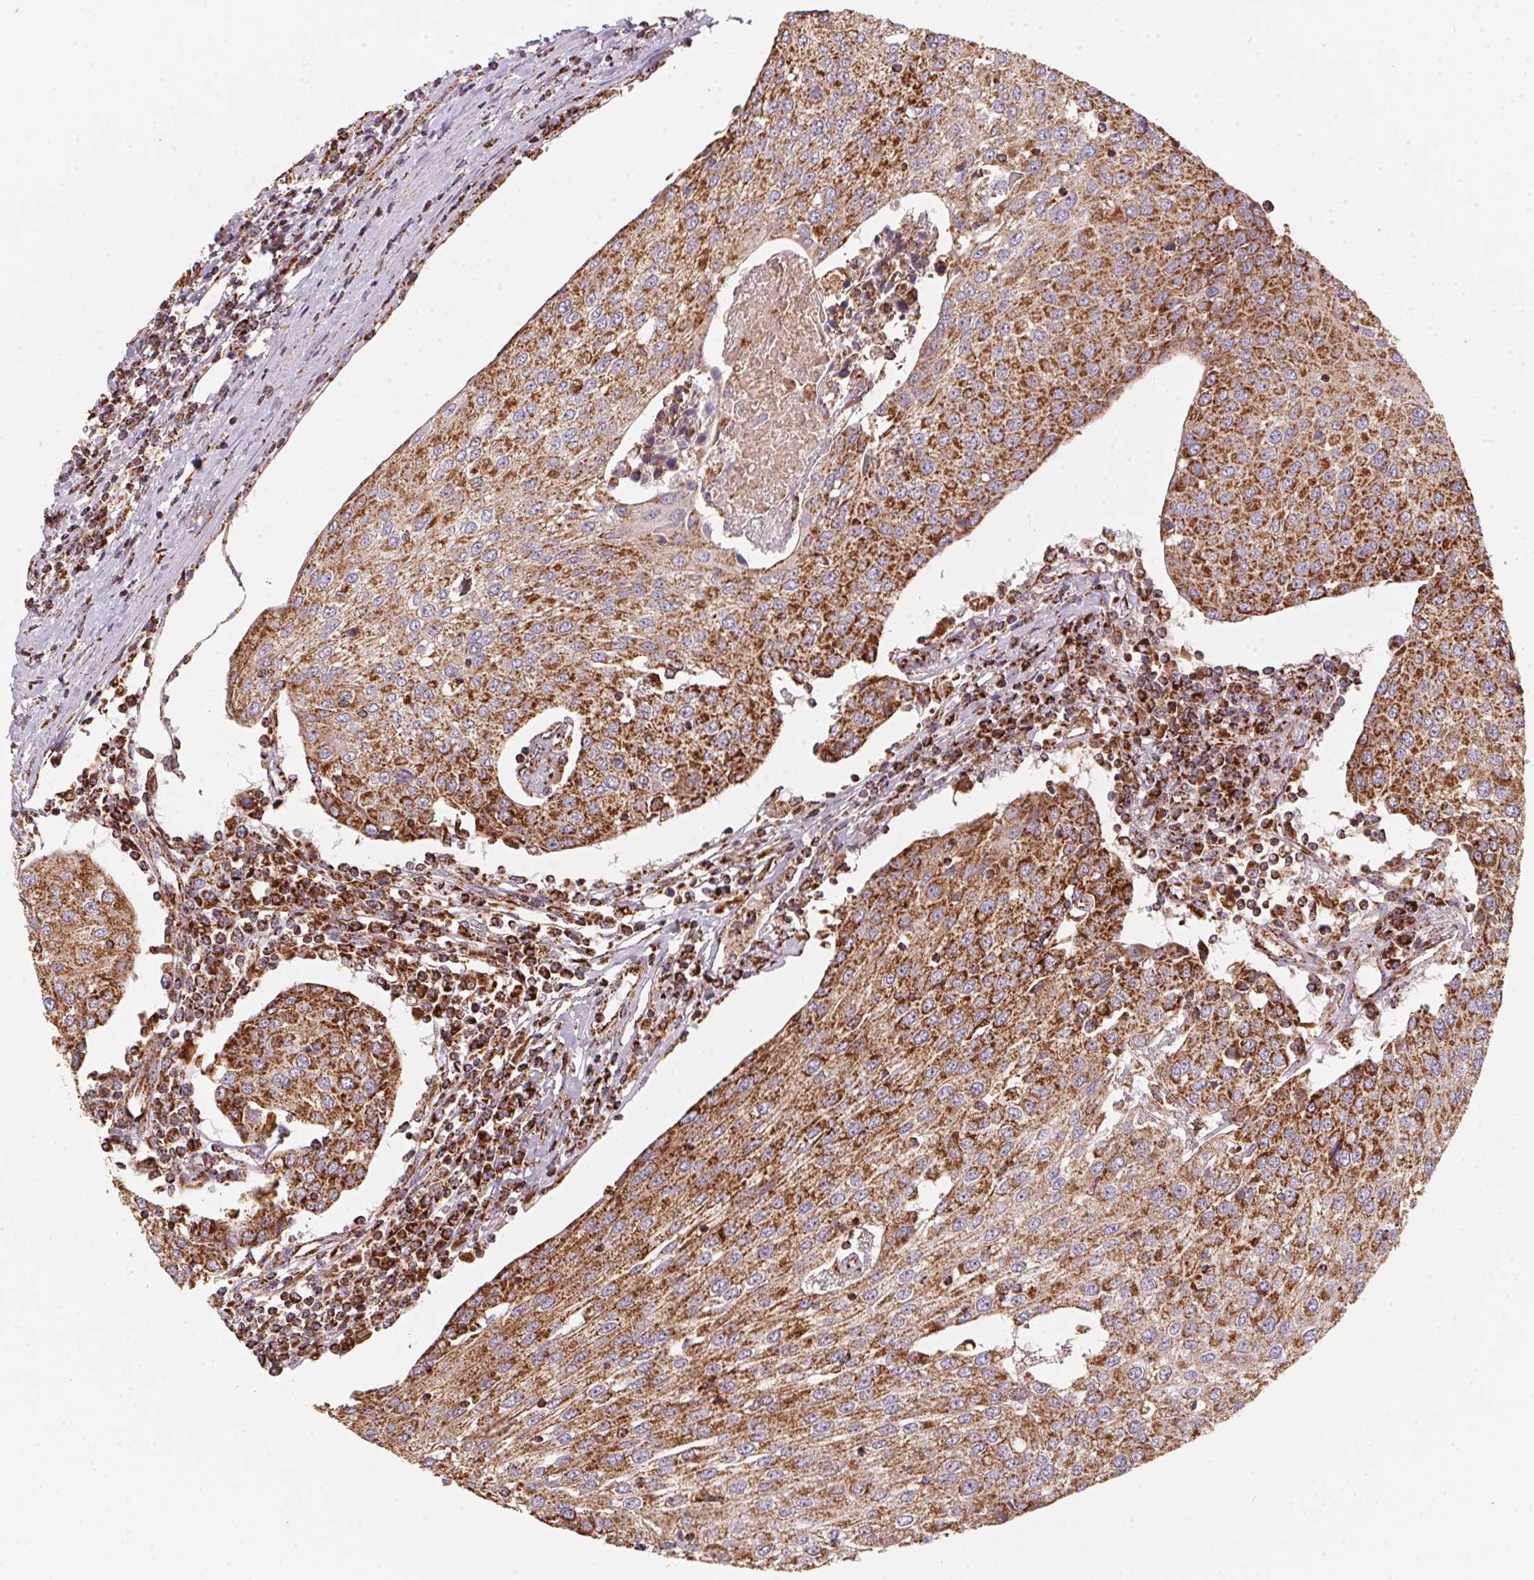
{"staining": {"intensity": "strong", "quantity": ">75%", "location": "cytoplasmic/membranous"}, "tissue": "urothelial cancer", "cell_type": "Tumor cells", "image_type": "cancer", "snomed": [{"axis": "morphology", "description": "Urothelial carcinoma, High grade"}, {"axis": "topography", "description": "Urinary bladder"}], "caption": "Protein analysis of urothelial cancer tissue reveals strong cytoplasmic/membranous positivity in about >75% of tumor cells.", "gene": "NDUFS2", "patient": {"sex": "female", "age": 85}}